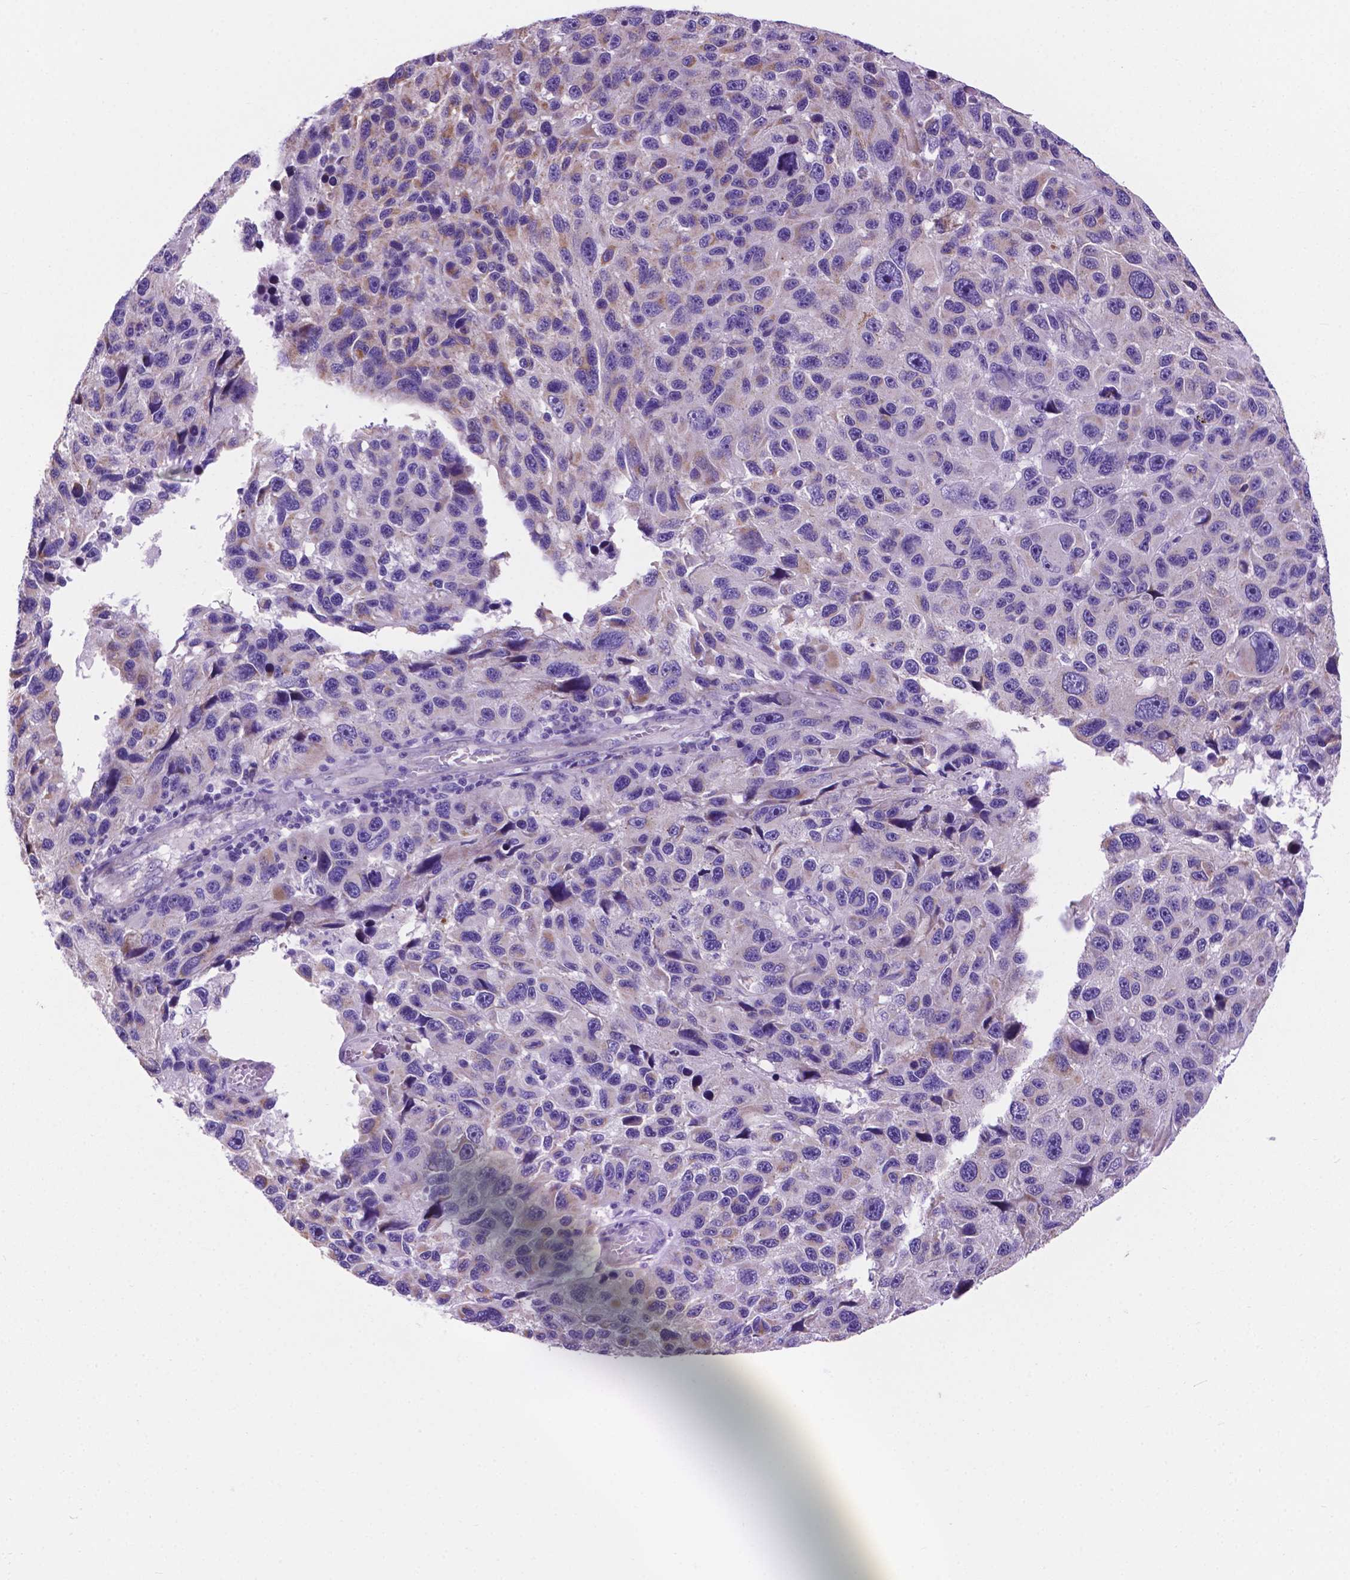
{"staining": {"intensity": "moderate", "quantity": "<25%", "location": "cytoplasmic/membranous"}, "tissue": "melanoma", "cell_type": "Tumor cells", "image_type": "cancer", "snomed": [{"axis": "morphology", "description": "Malignant melanoma, NOS"}, {"axis": "topography", "description": "Skin"}], "caption": "The micrograph displays immunohistochemical staining of melanoma. There is moderate cytoplasmic/membranous expression is appreciated in about <25% of tumor cells.", "gene": "TMEM121B", "patient": {"sex": "male", "age": 53}}